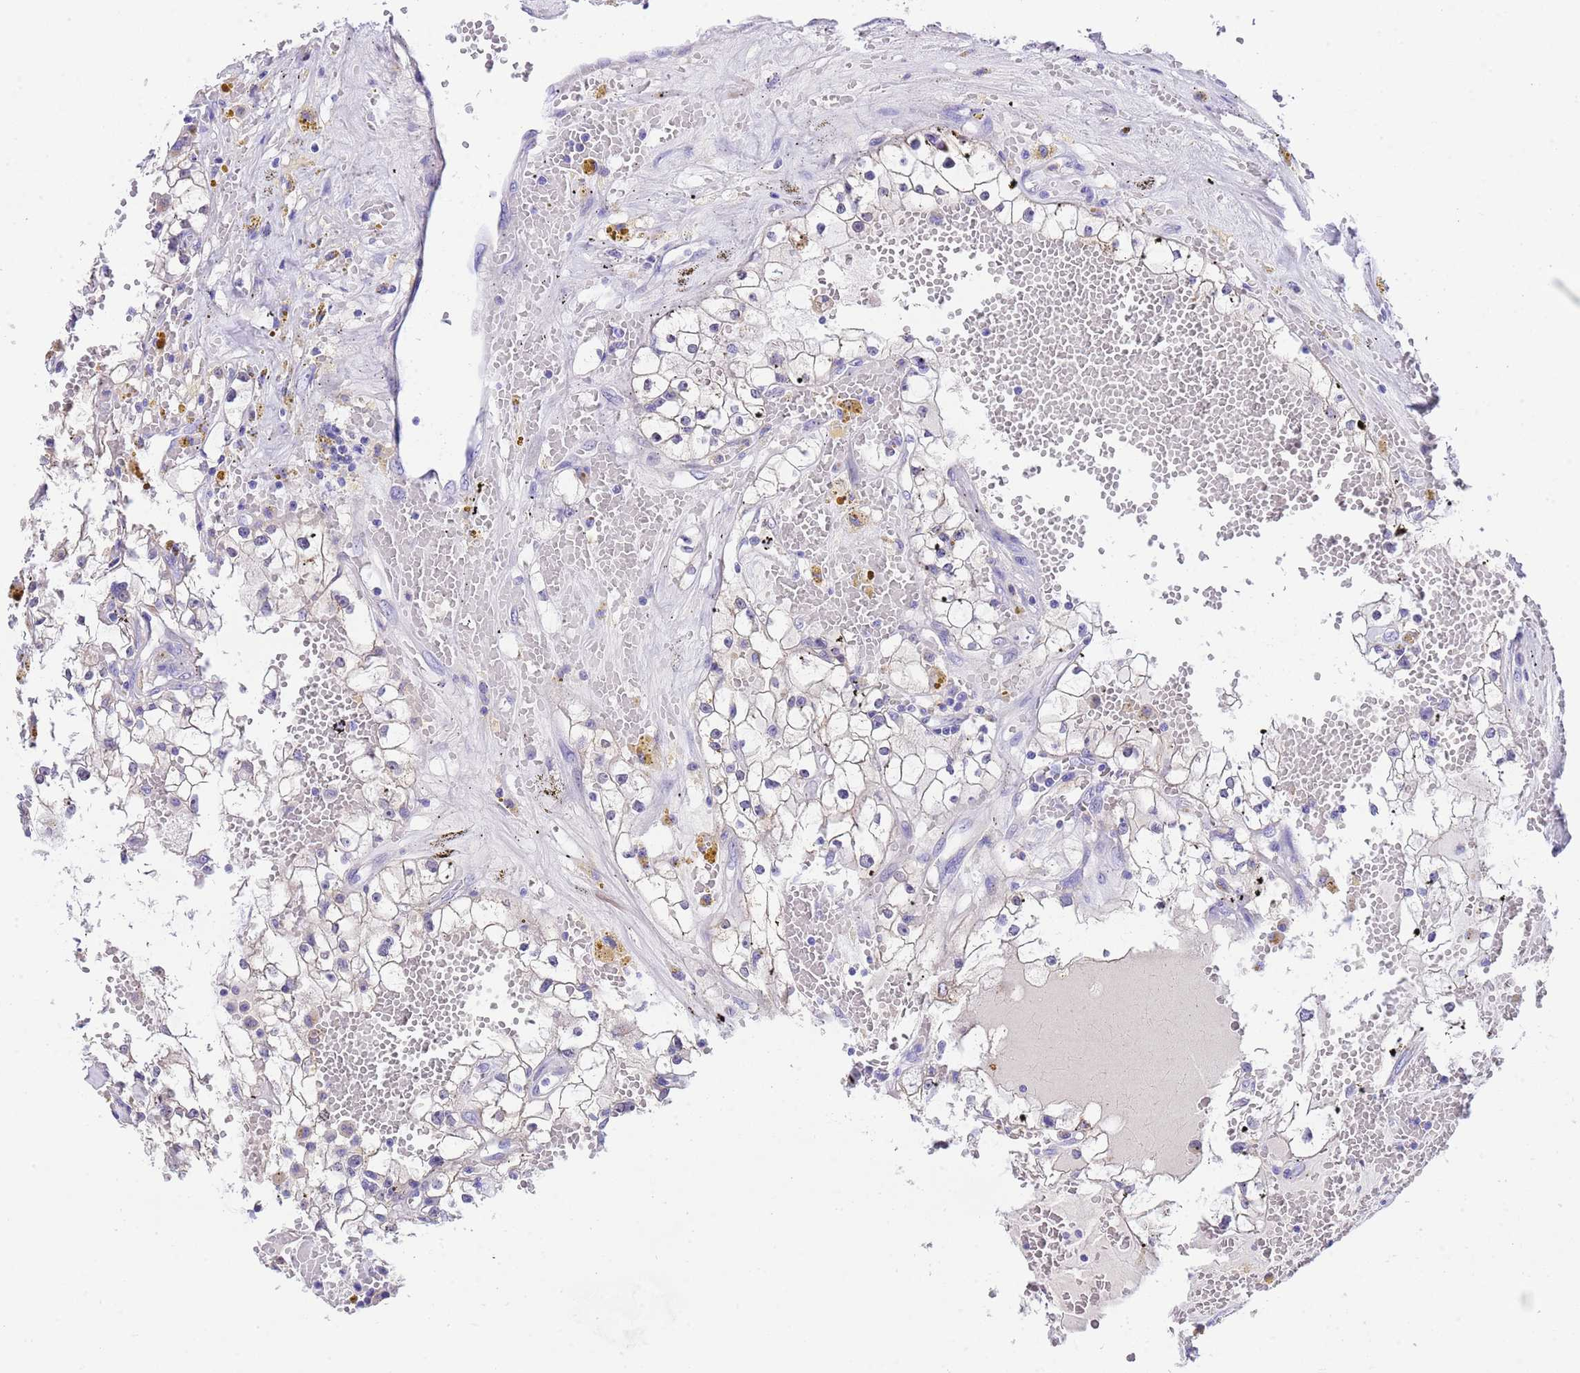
{"staining": {"intensity": "negative", "quantity": "none", "location": "none"}, "tissue": "renal cancer", "cell_type": "Tumor cells", "image_type": "cancer", "snomed": [{"axis": "morphology", "description": "Adenocarcinoma, NOS"}, {"axis": "topography", "description": "Kidney"}], "caption": "An IHC histopathology image of renal cancer (adenocarcinoma) is shown. There is no staining in tumor cells of renal cancer (adenocarcinoma).", "gene": "USP38", "patient": {"sex": "male", "age": 56}}